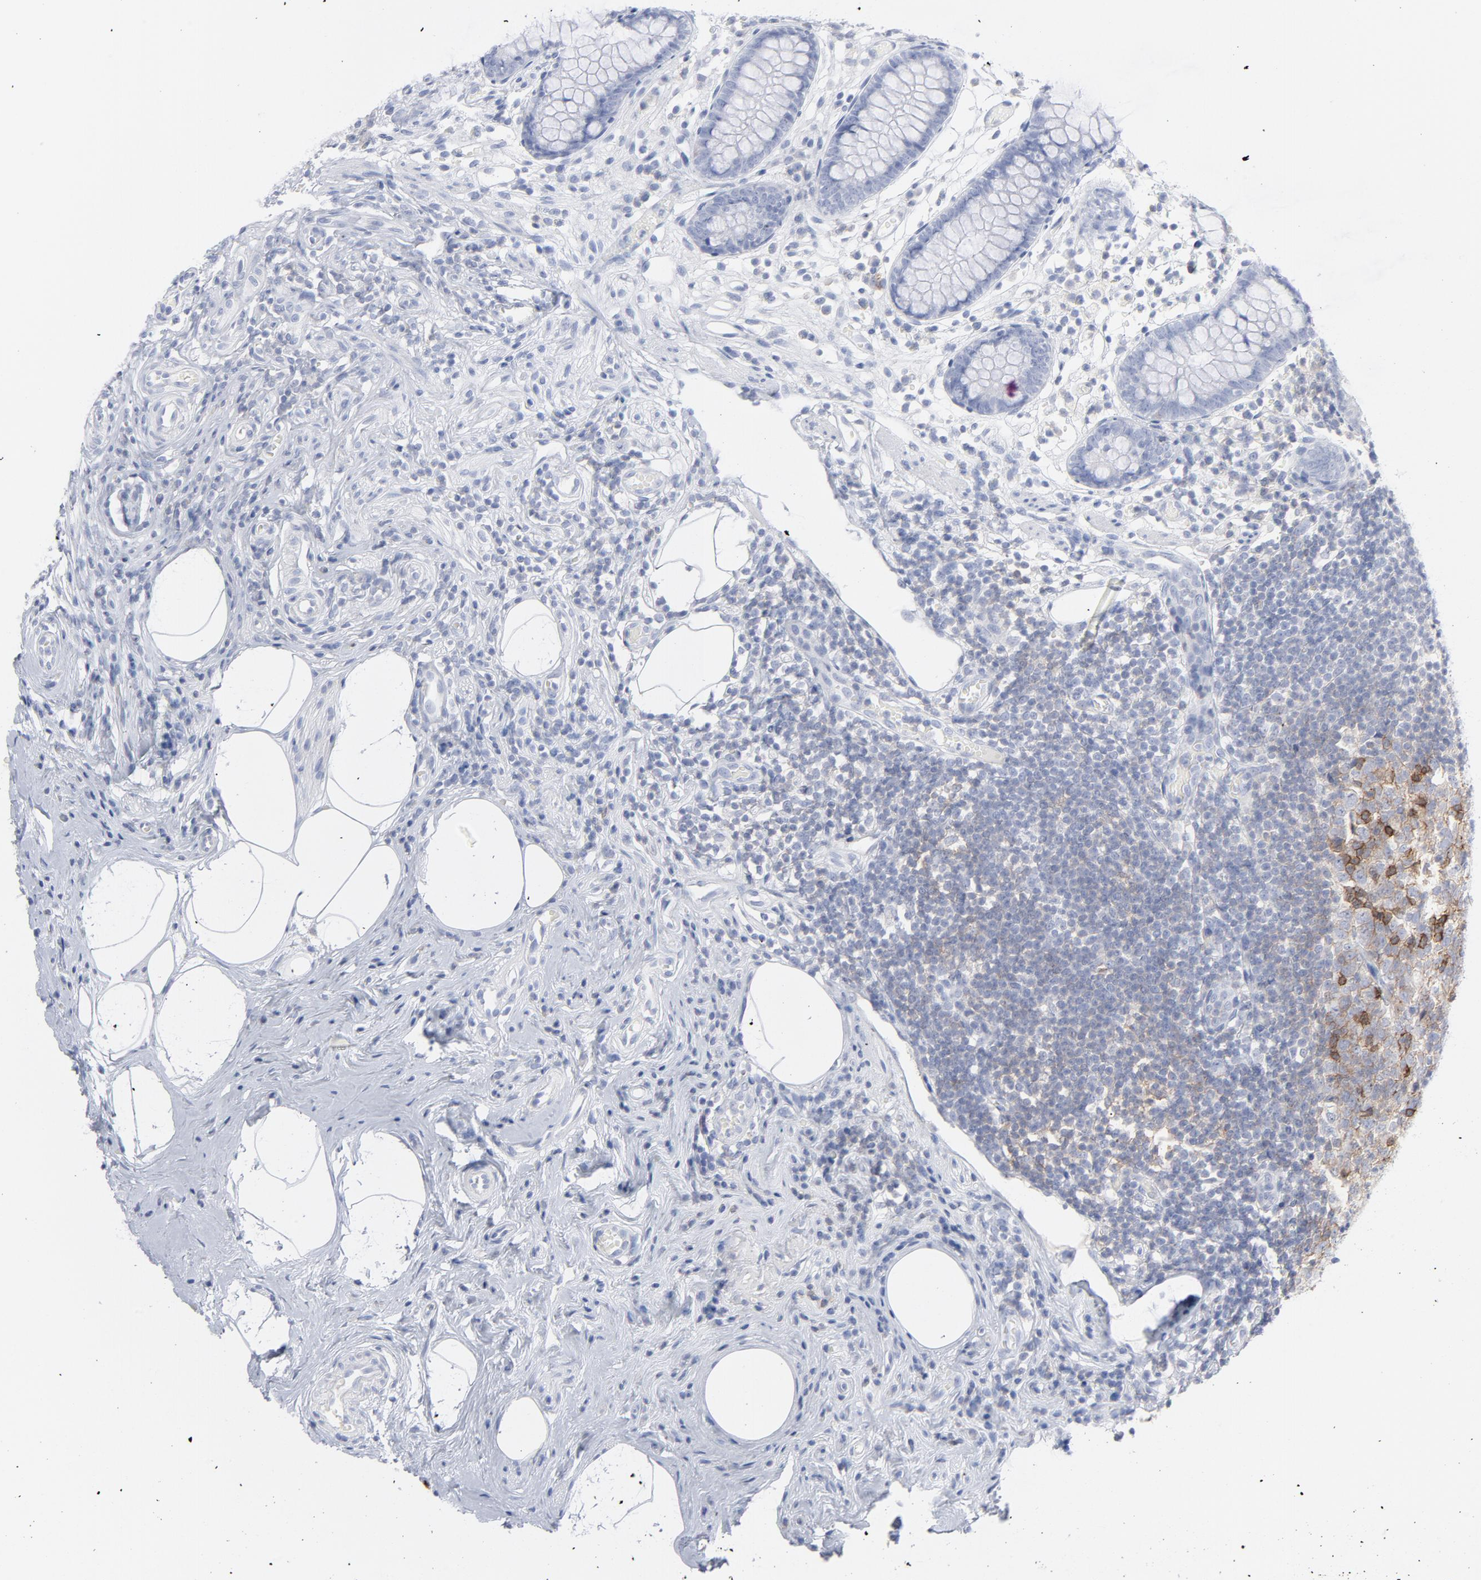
{"staining": {"intensity": "negative", "quantity": "none", "location": "none"}, "tissue": "appendix", "cell_type": "Glandular cells", "image_type": "normal", "snomed": [{"axis": "morphology", "description": "Normal tissue, NOS"}, {"axis": "topography", "description": "Appendix"}], "caption": "Immunohistochemistry micrograph of unremarkable appendix: human appendix stained with DAB (3,3'-diaminobenzidine) demonstrates no significant protein staining in glandular cells.", "gene": "P2RY8", "patient": {"sex": "male", "age": 38}}